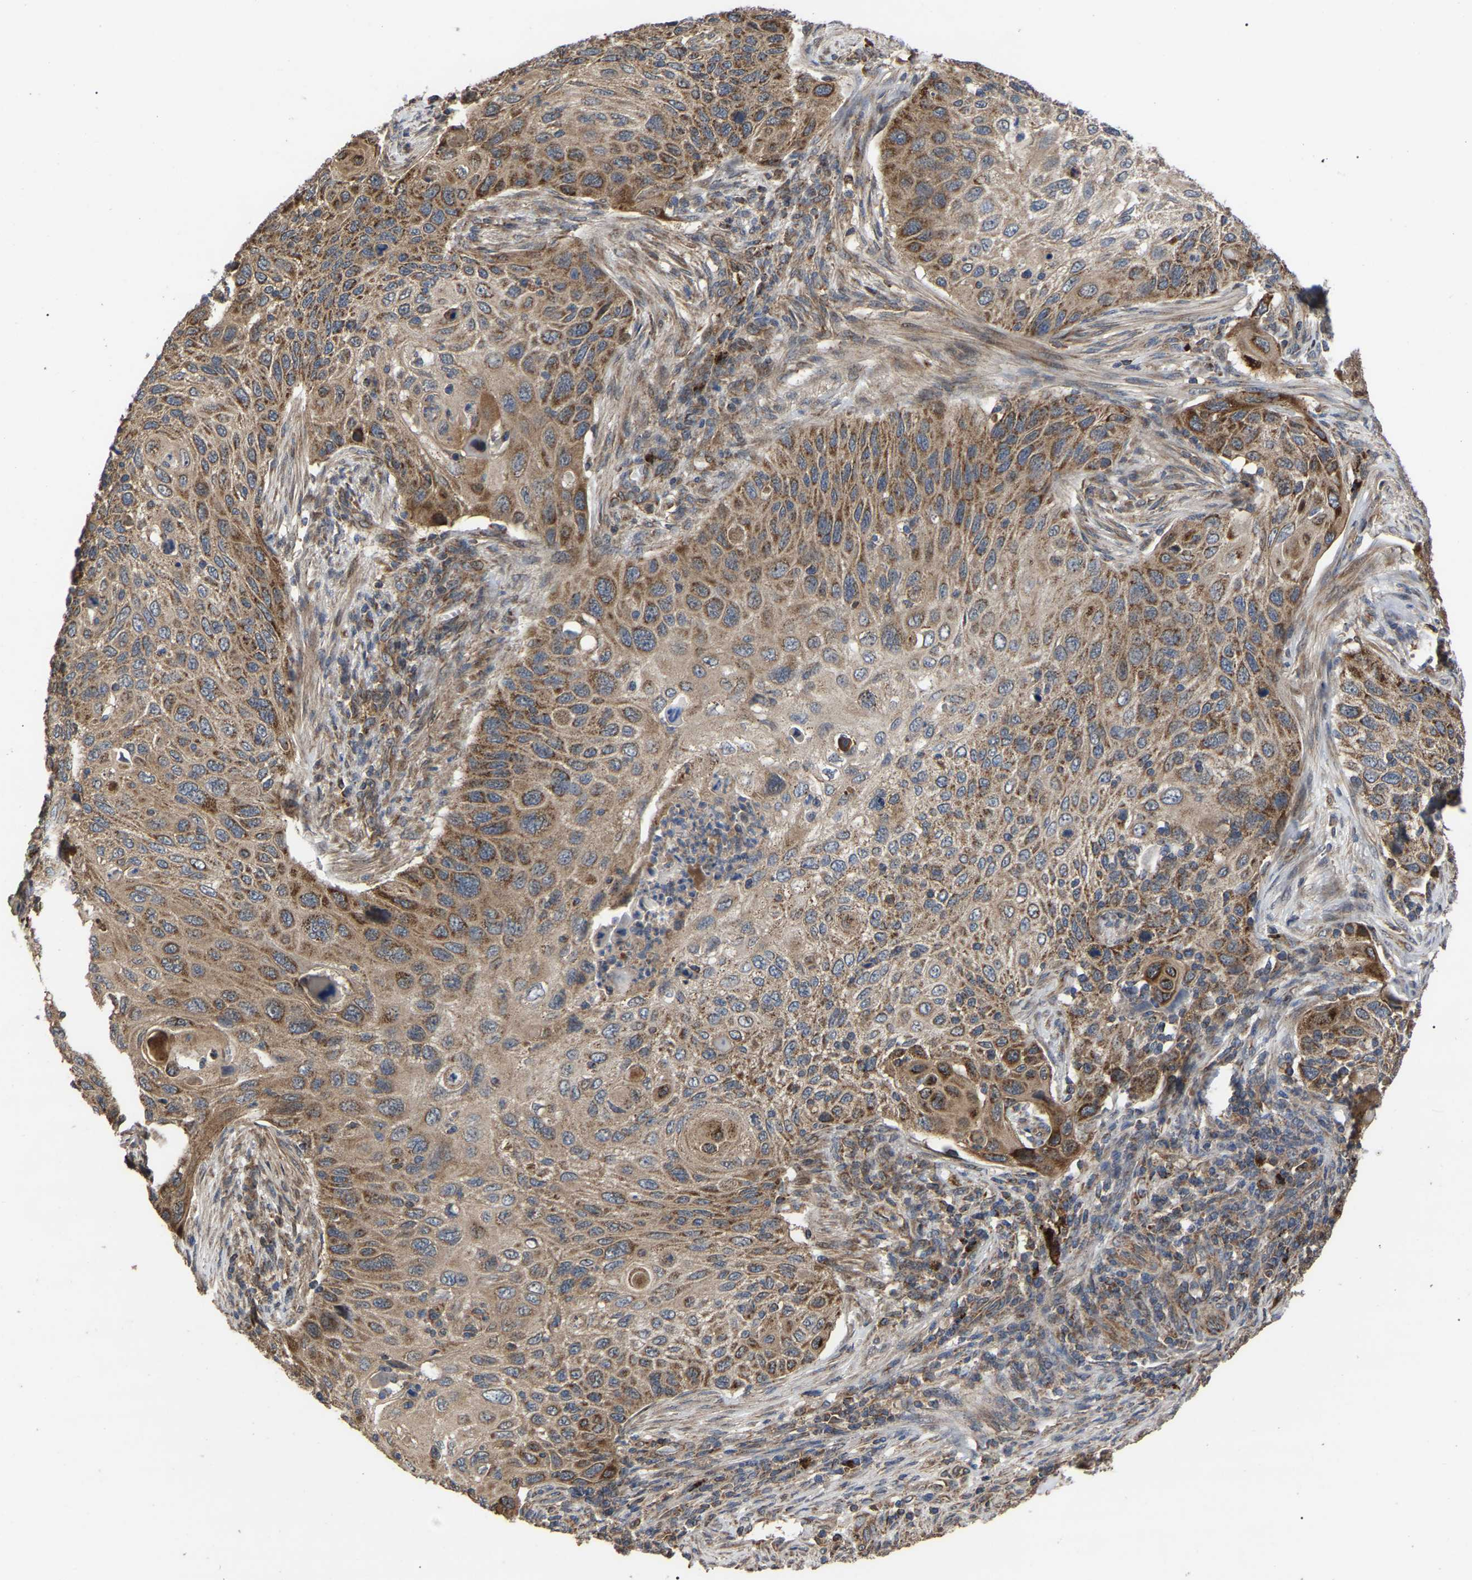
{"staining": {"intensity": "strong", "quantity": "25%-75%", "location": "cytoplasmic/membranous"}, "tissue": "cervical cancer", "cell_type": "Tumor cells", "image_type": "cancer", "snomed": [{"axis": "morphology", "description": "Squamous cell carcinoma, NOS"}, {"axis": "topography", "description": "Cervix"}], "caption": "Protein staining of cervical cancer (squamous cell carcinoma) tissue shows strong cytoplasmic/membranous expression in about 25%-75% of tumor cells.", "gene": "GCC1", "patient": {"sex": "female", "age": 70}}